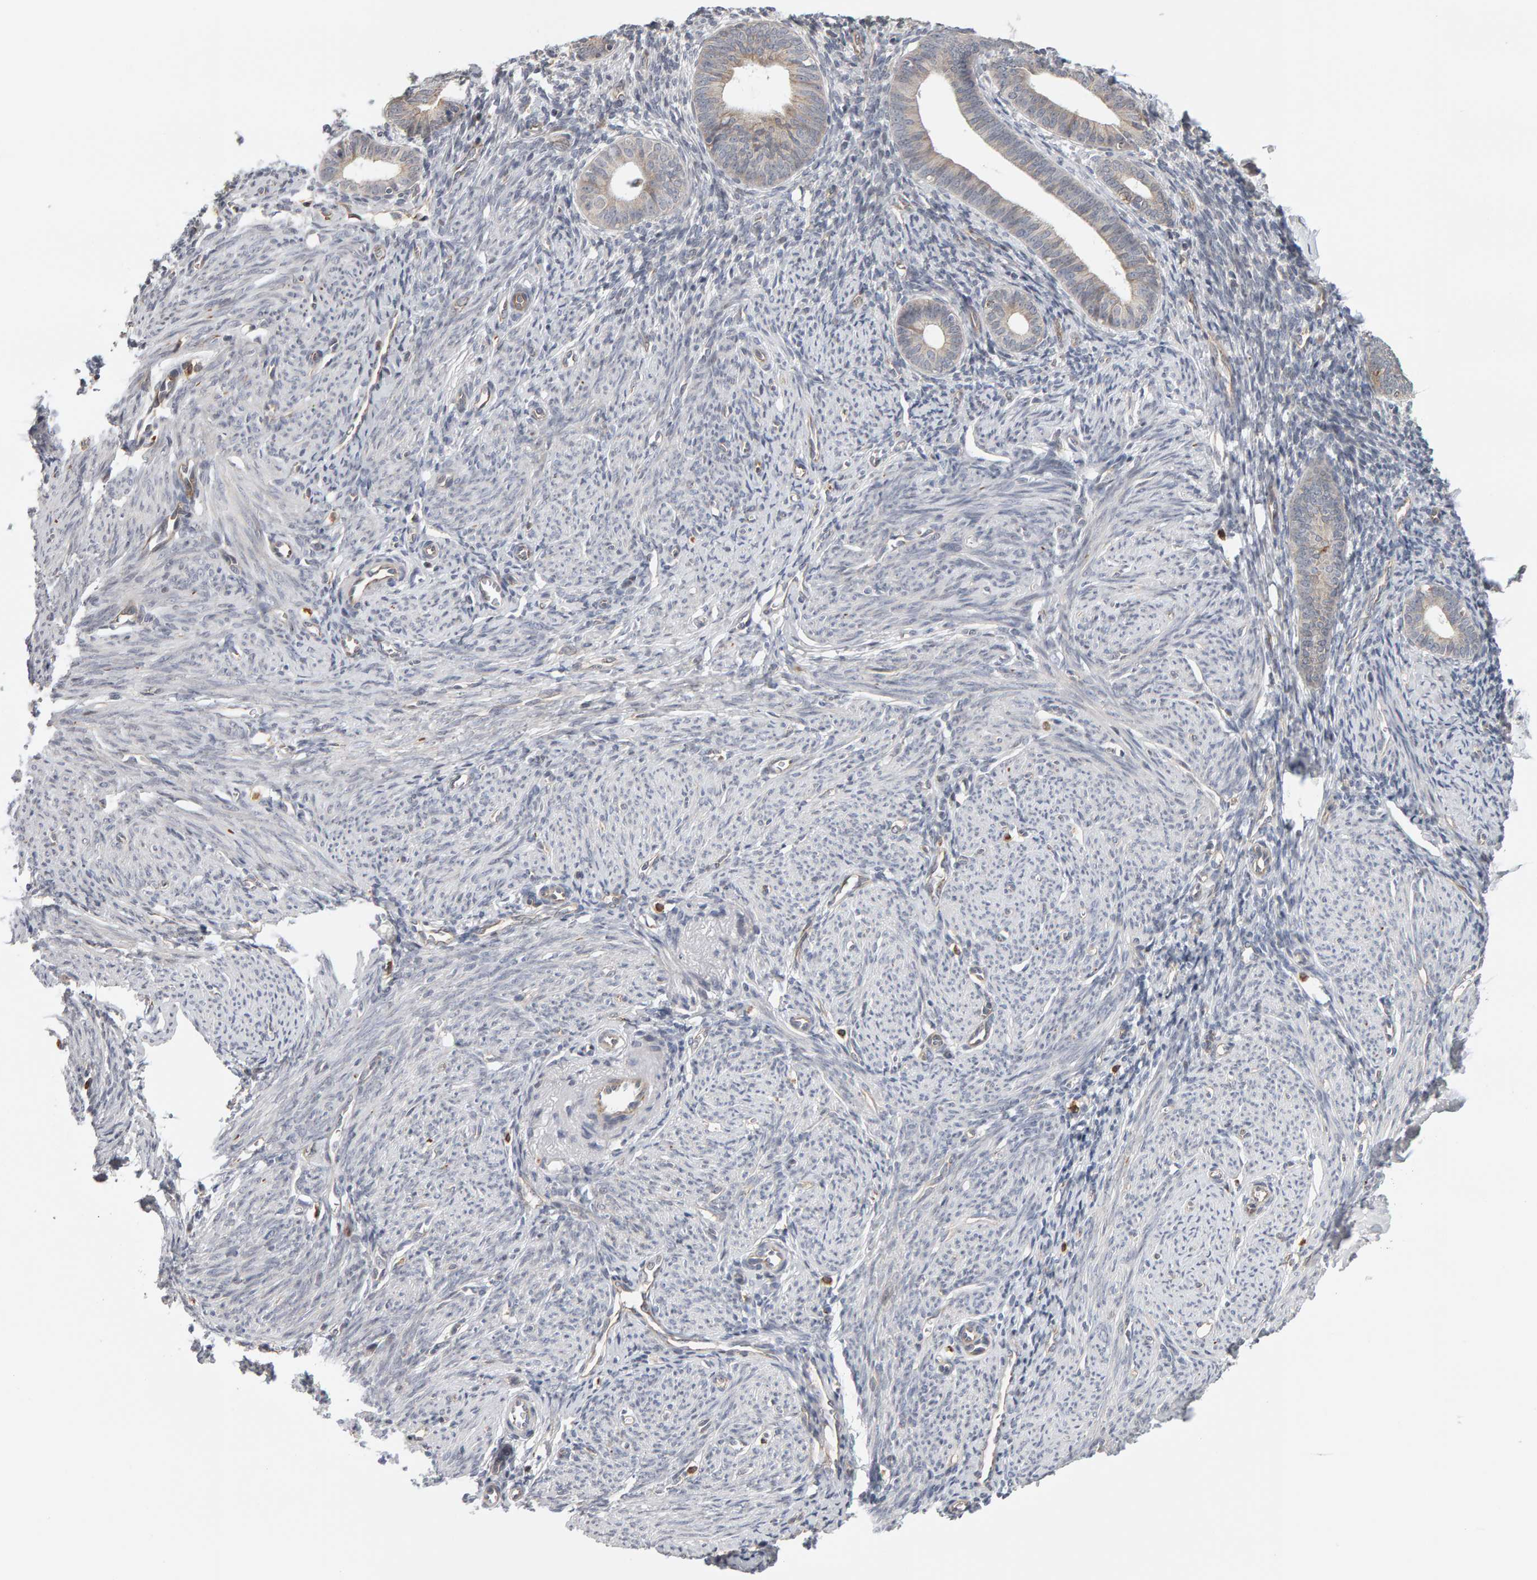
{"staining": {"intensity": "moderate", "quantity": "<25%", "location": "cytoplasmic/membranous"}, "tissue": "endometrium", "cell_type": "Cells in endometrial stroma", "image_type": "normal", "snomed": [{"axis": "morphology", "description": "Normal tissue, NOS"}, {"axis": "morphology", "description": "Adenocarcinoma, NOS"}, {"axis": "topography", "description": "Endometrium"}], "caption": "DAB immunohistochemical staining of benign endometrium displays moderate cytoplasmic/membranous protein expression in approximately <25% of cells in endometrial stroma.", "gene": "MSRA", "patient": {"sex": "female", "age": 57}}